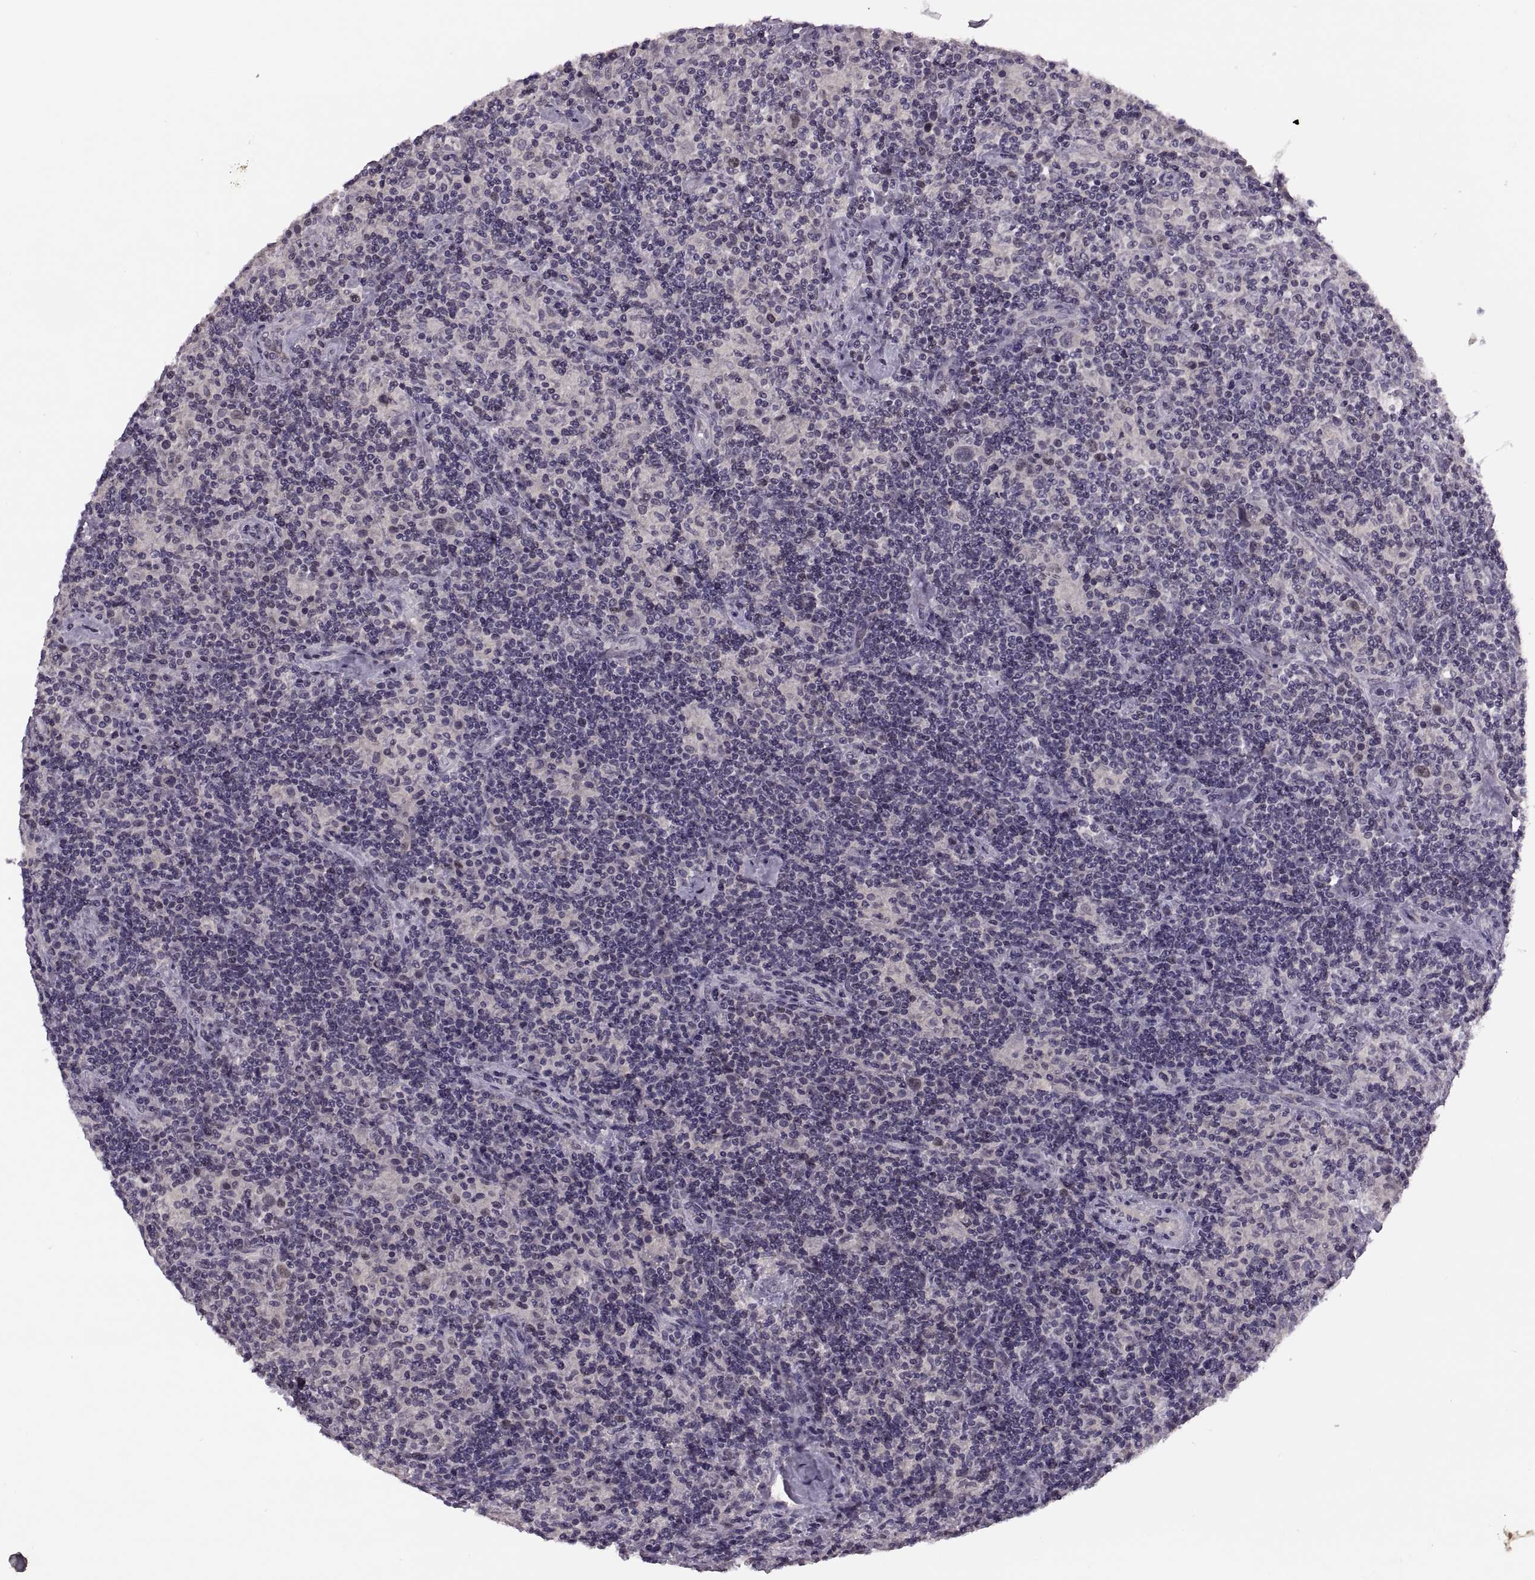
{"staining": {"intensity": "weak", "quantity": "<25%", "location": "nuclear"}, "tissue": "lymphoma", "cell_type": "Tumor cells", "image_type": "cancer", "snomed": [{"axis": "morphology", "description": "Hodgkin's disease, NOS"}, {"axis": "topography", "description": "Lymph node"}], "caption": "This is a micrograph of immunohistochemistry staining of lymphoma, which shows no staining in tumor cells.", "gene": "CACNA1F", "patient": {"sex": "male", "age": 70}}